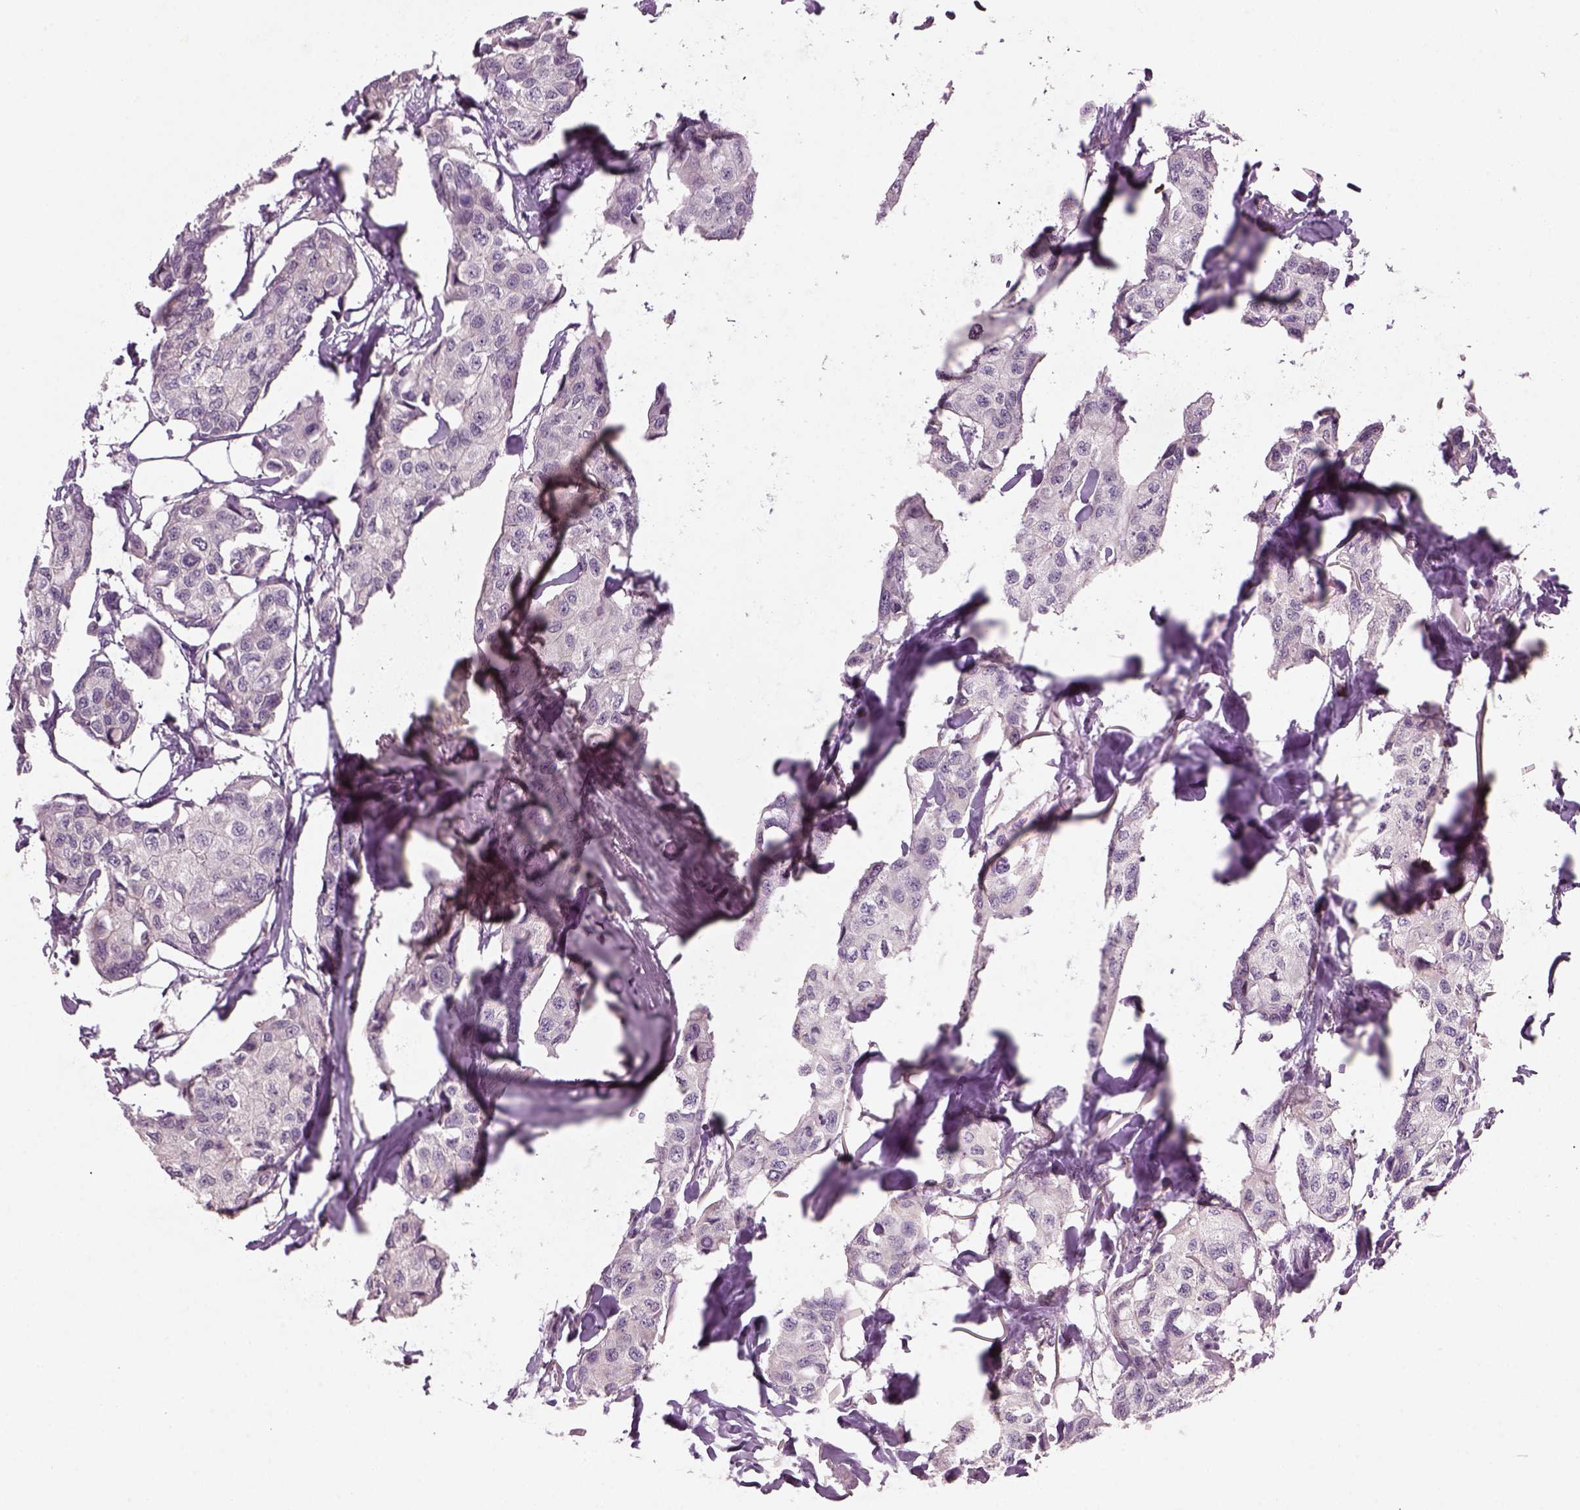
{"staining": {"intensity": "negative", "quantity": "none", "location": "none"}, "tissue": "breast cancer", "cell_type": "Tumor cells", "image_type": "cancer", "snomed": [{"axis": "morphology", "description": "Duct carcinoma"}, {"axis": "topography", "description": "Breast"}], "caption": "Intraductal carcinoma (breast) was stained to show a protein in brown. There is no significant staining in tumor cells.", "gene": "GDNF", "patient": {"sex": "female", "age": 80}}